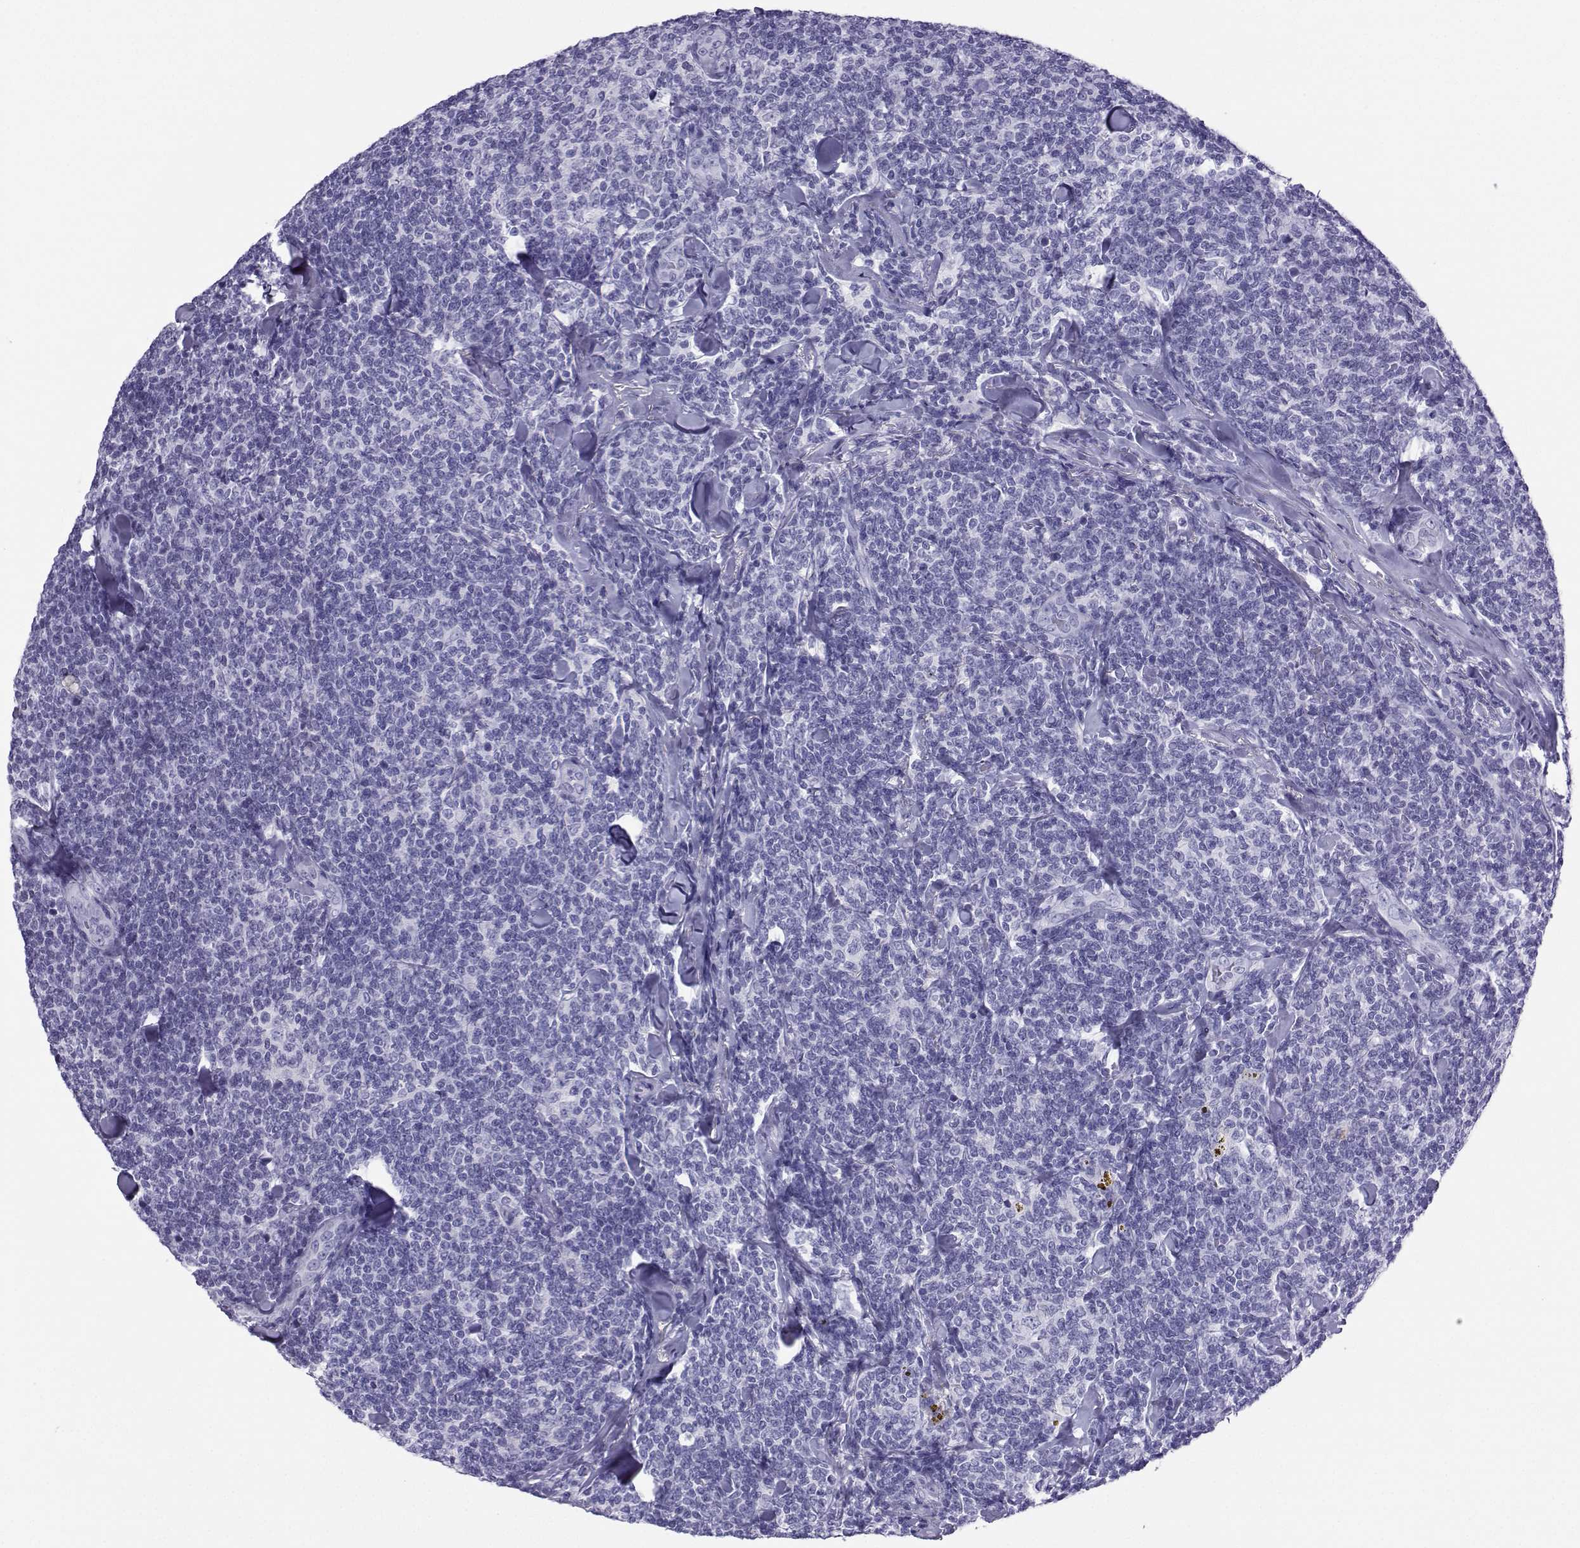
{"staining": {"intensity": "negative", "quantity": "none", "location": "none"}, "tissue": "lymphoma", "cell_type": "Tumor cells", "image_type": "cancer", "snomed": [{"axis": "morphology", "description": "Malignant lymphoma, non-Hodgkin's type, Low grade"}, {"axis": "topography", "description": "Lymph node"}], "caption": "The photomicrograph demonstrates no staining of tumor cells in lymphoma. (DAB IHC with hematoxylin counter stain).", "gene": "LORICRIN", "patient": {"sex": "female", "age": 56}}